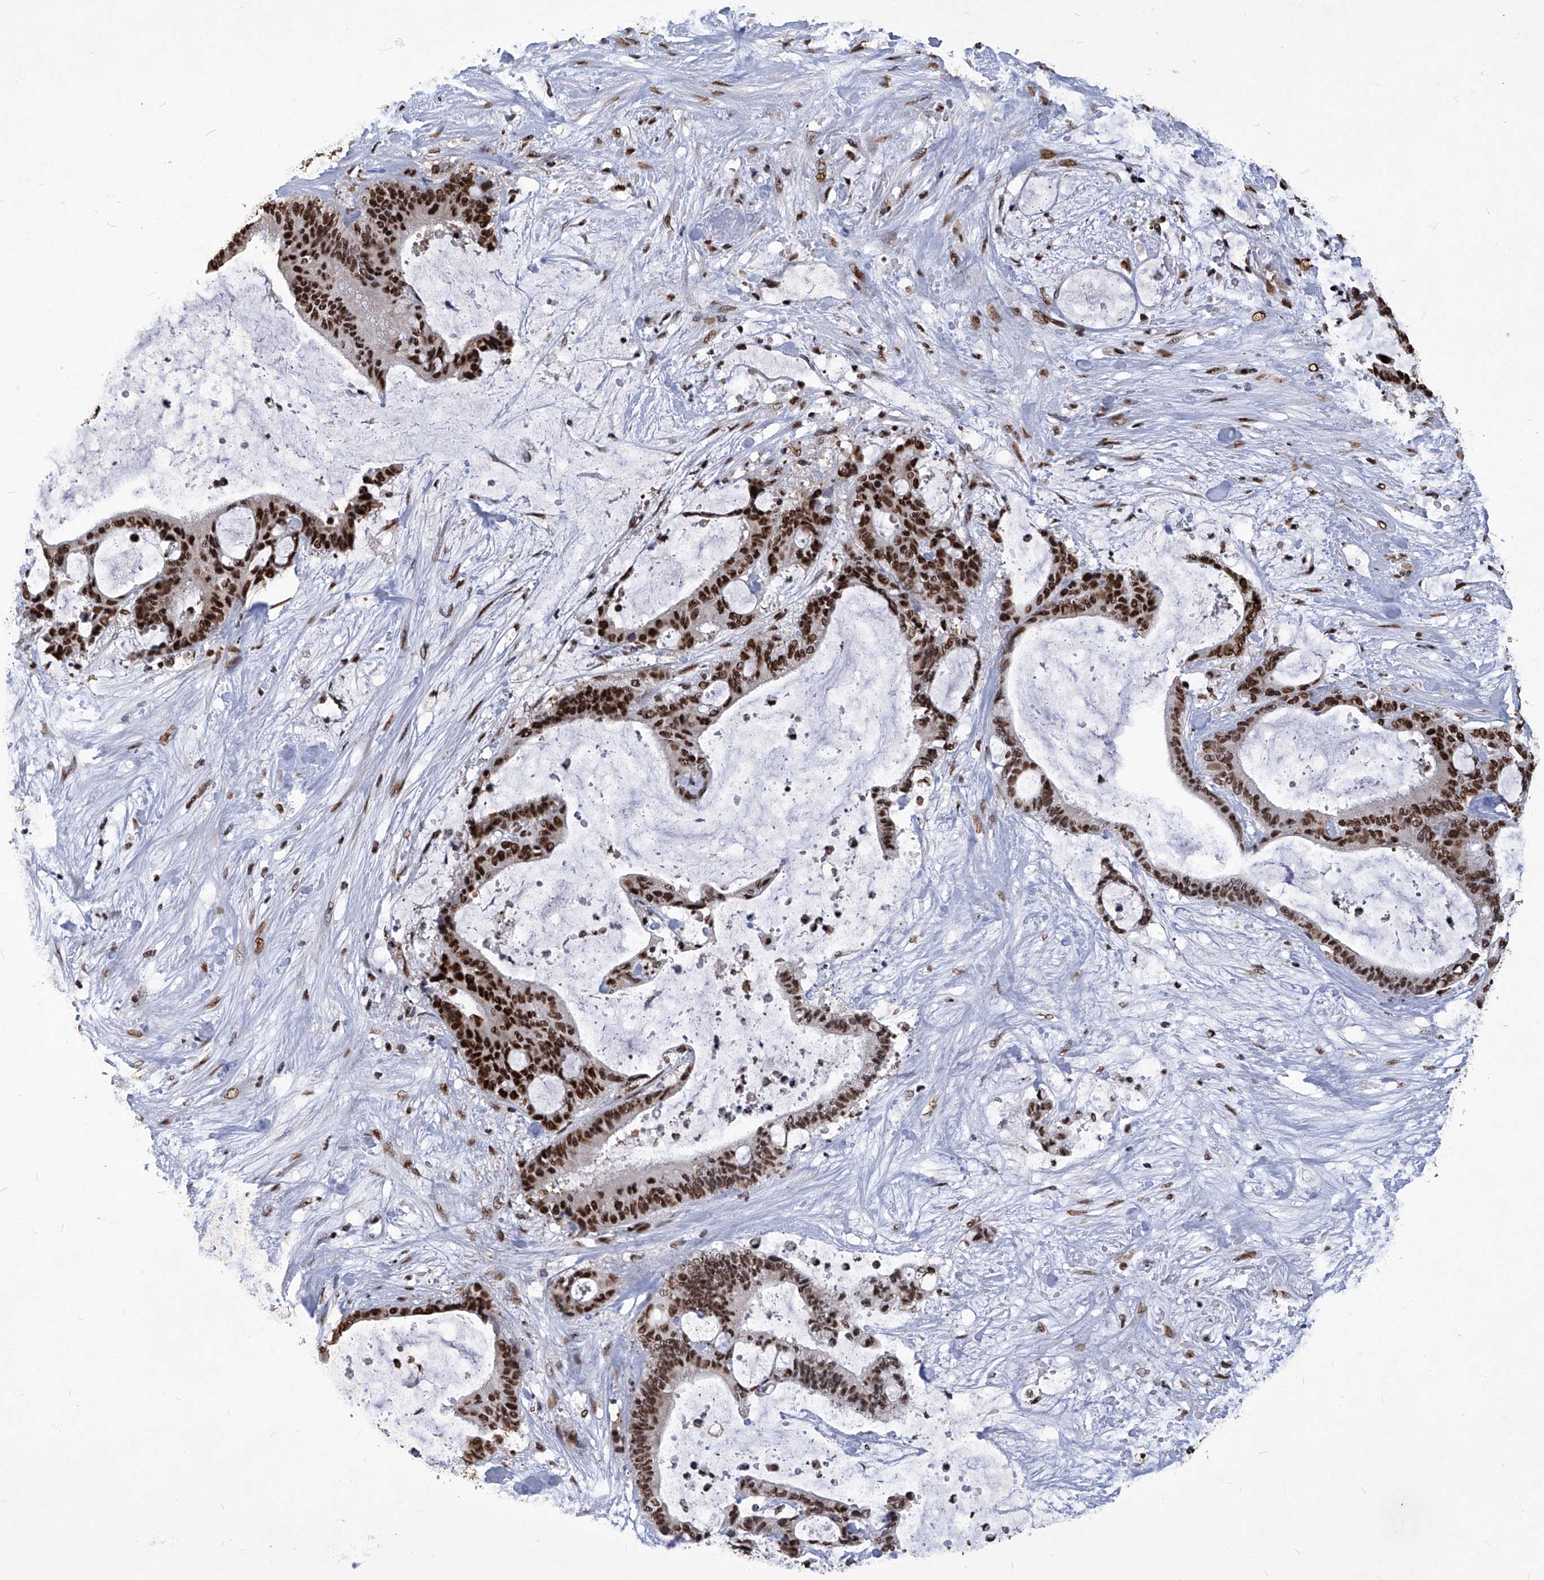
{"staining": {"intensity": "strong", "quantity": ">75%", "location": "nuclear"}, "tissue": "liver cancer", "cell_type": "Tumor cells", "image_type": "cancer", "snomed": [{"axis": "morphology", "description": "Cholangiocarcinoma"}, {"axis": "topography", "description": "Liver"}], "caption": "A high-resolution histopathology image shows immunohistochemistry staining of liver cholangiocarcinoma, which reveals strong nuclear positivity in approximately >75% of tumor cells. (brown staining indicates protein expression, while blue staining denotes nuclei).", "gene": "HBP1", "patient": {"sex": "female", "age": 73}}